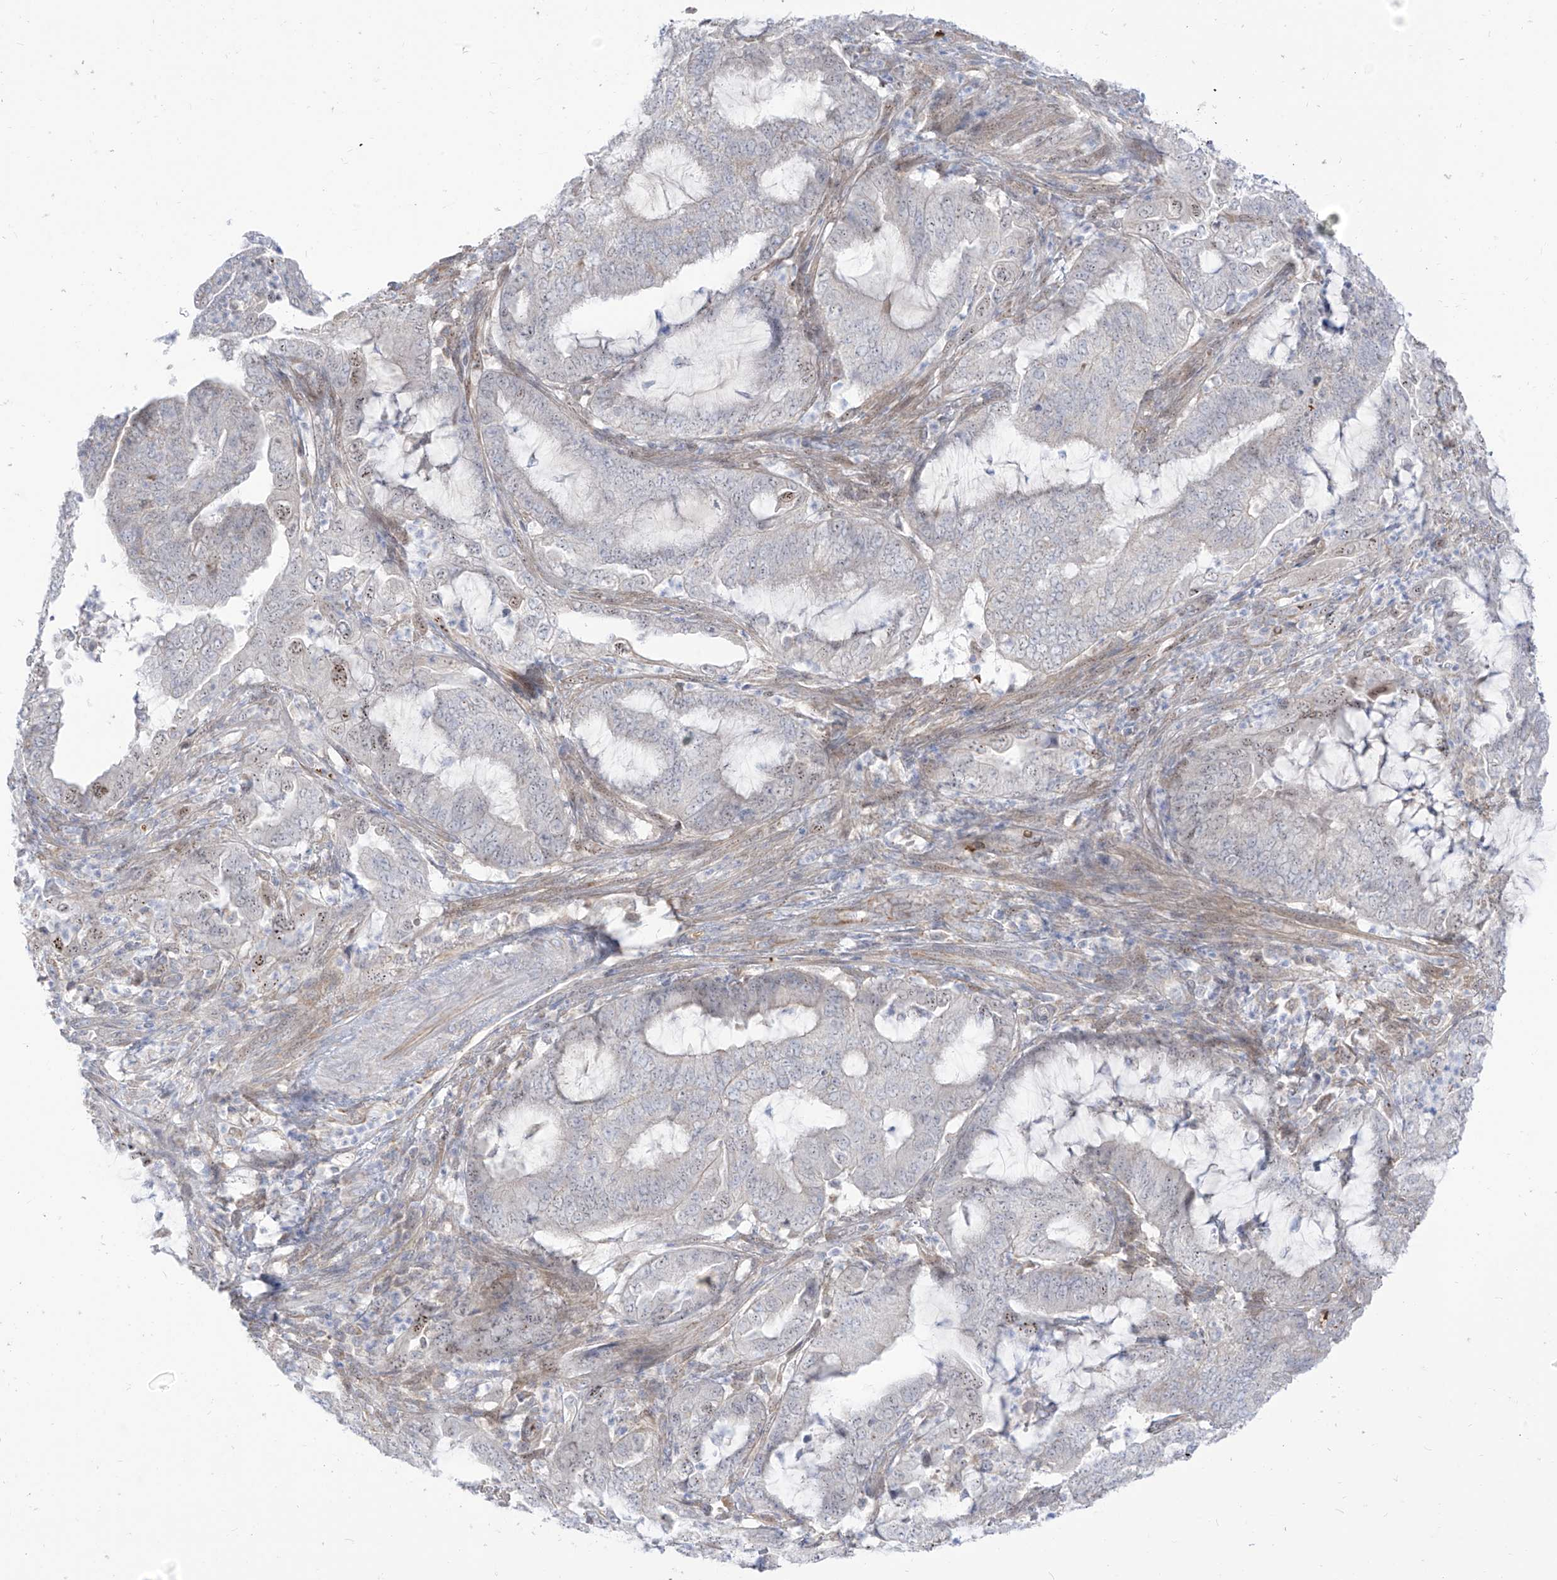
{"staining": {"intensity": "negative", "quantity": "none", "location": "none"}, "tissue": "endometrial cancer", "cell_type": "Tumor cells", "image_type": "cancer", "snomed": [{"axis": "morphology", "description": "Adenocarcinoma, NOS"}, {"axis": "topography", "description": "Endometrium"}], "caption": "Immunohistochemical staining of endometrial cancer displays no significant expression in tumor cells.", "gene": "ARHGEF40", "patient": {"sex": "female", "age": 51}}